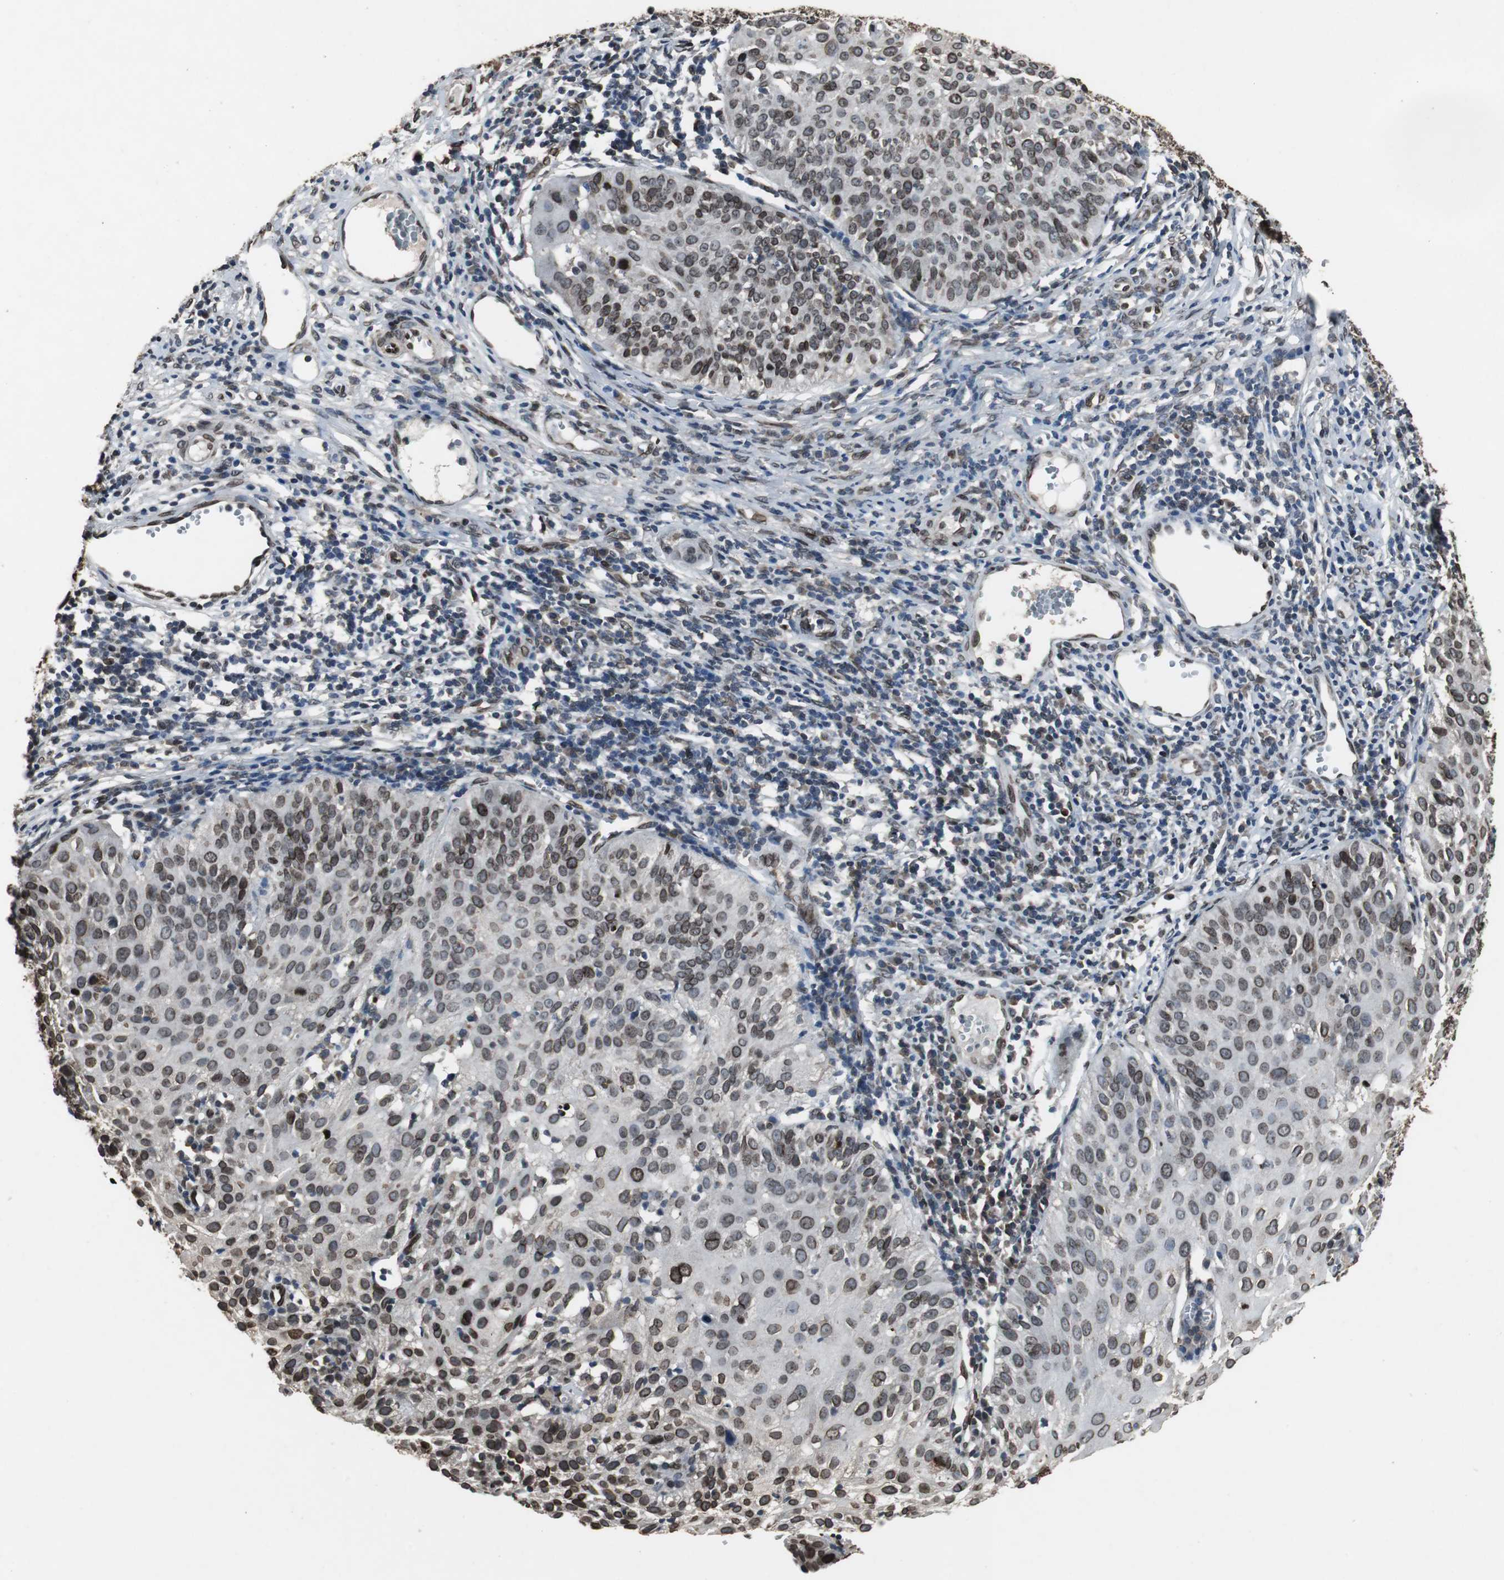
{"staining": {"intensity": "moderate", "quantity": ">75%", "location": "cytoplasmic/membranous,nuclear"}, "tissue": "cervical cancer", "cell_type": "Tumor cells", "image_type": "cancer", "snomed": [{"axis": "morphology", "description": "Squamous cell carcinoma, NOS"}, {"axis": "topography", "description": "Cervix"}], "caption": "This photomicrograph exhibits IHC staining of squamous cell carcinoma (cervical), with medium moderate cytoplasmic/membranous and nuclear staining in approximately >75% of tumor cells.", "gene": "LMNA", "patient": {"sex": "female", "age": 38}}